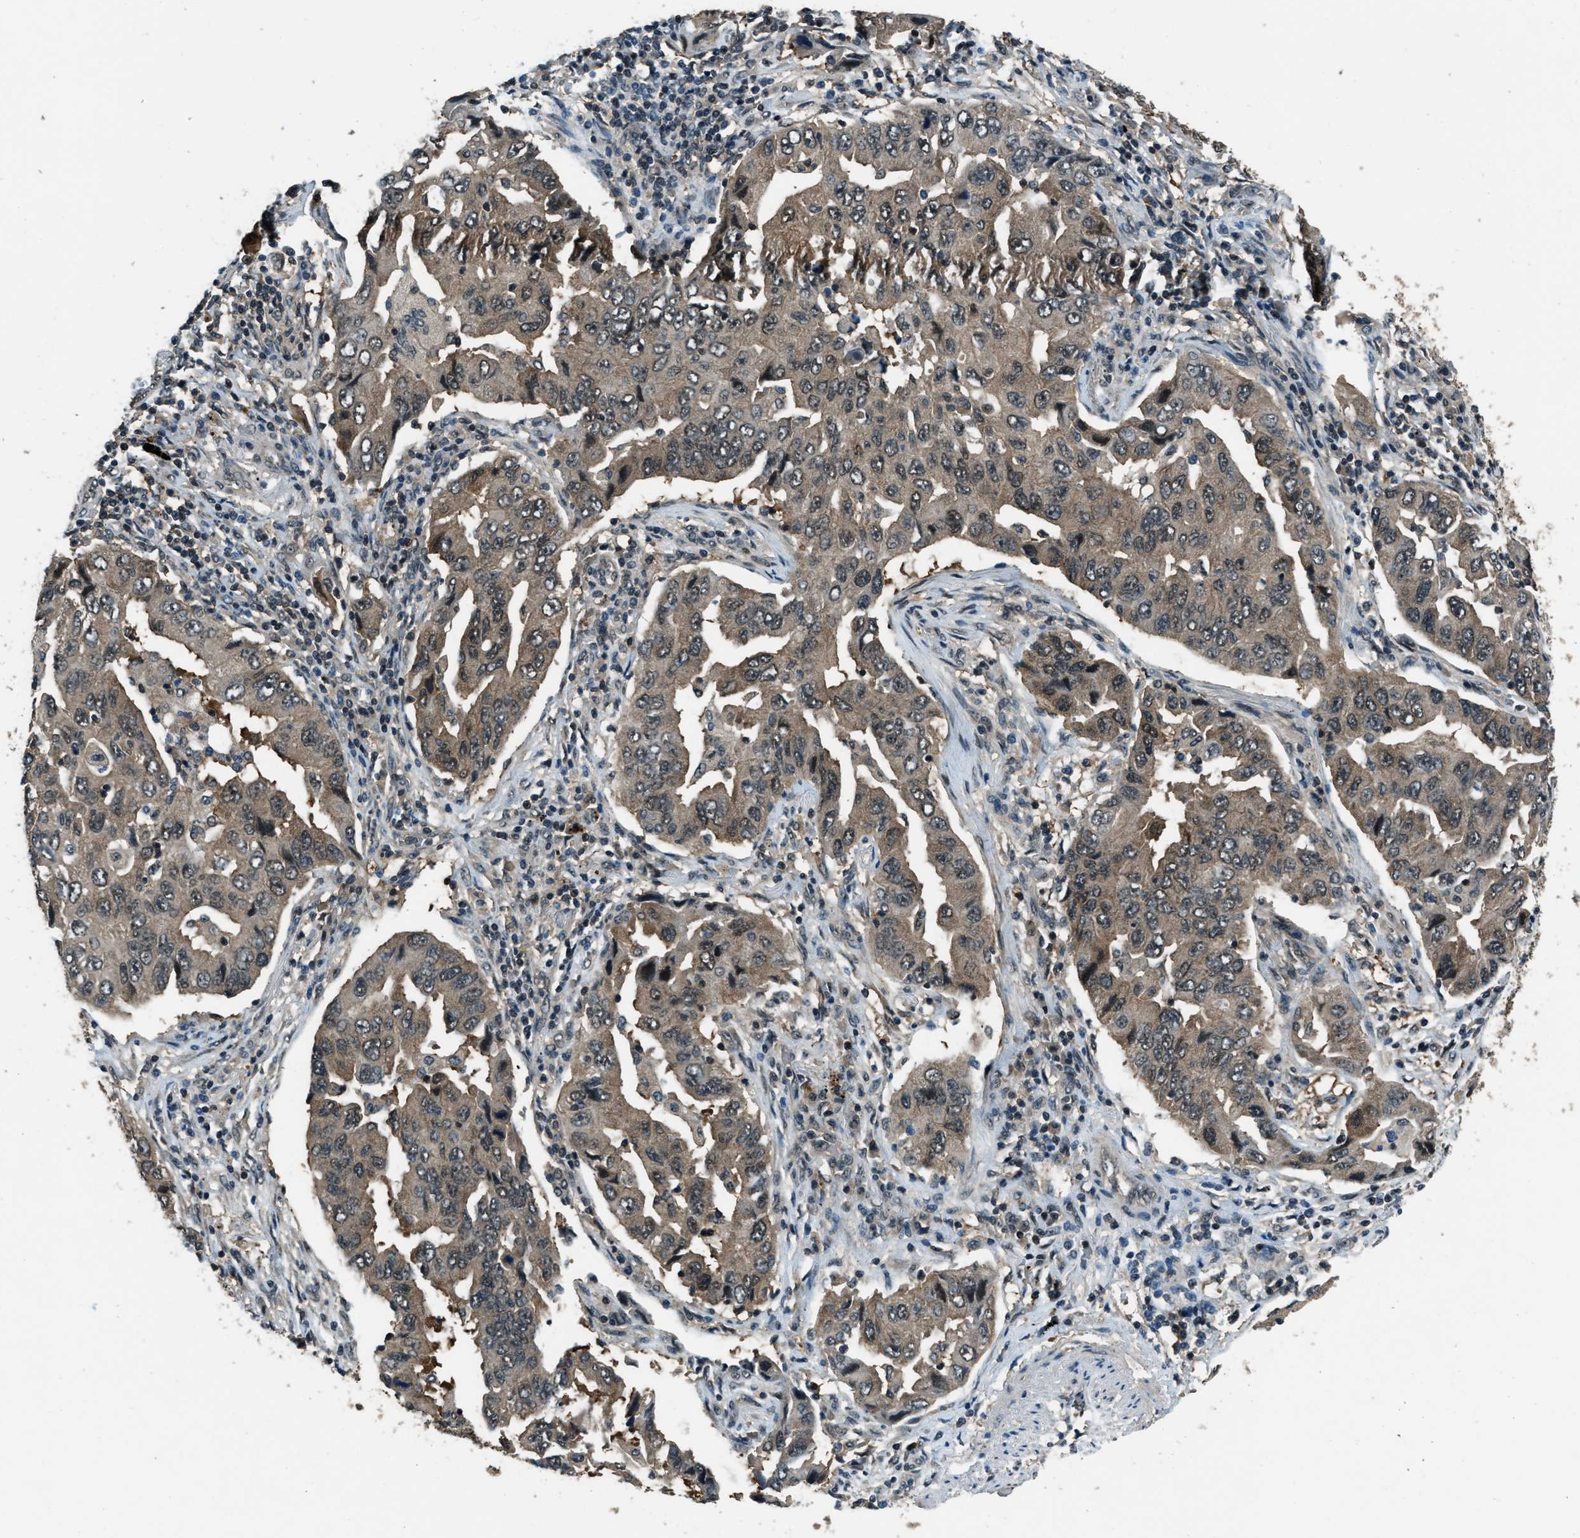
{"staining": {"intensity": "weak", "quantity": ">75%", "location": "cytoplasmic/membranous"}, "tissue": "lung cancer", "cell_type": "Tumor cells", "image_type": "cancer", "snomed": [{"axis": "morphology", "description": "Adenocarcinoma, NOS"}, {"axis": "topography", "description": "Lung"}], "caption": "Approximately >75% of tumor cells in adenocarcinoma (lung) display weak cytoplasmic/membranous protein staining as visualized by brown immunohistochemical staining.", "gene": "NUDCD3", "patient": {"sex": "female", "age": 65}}